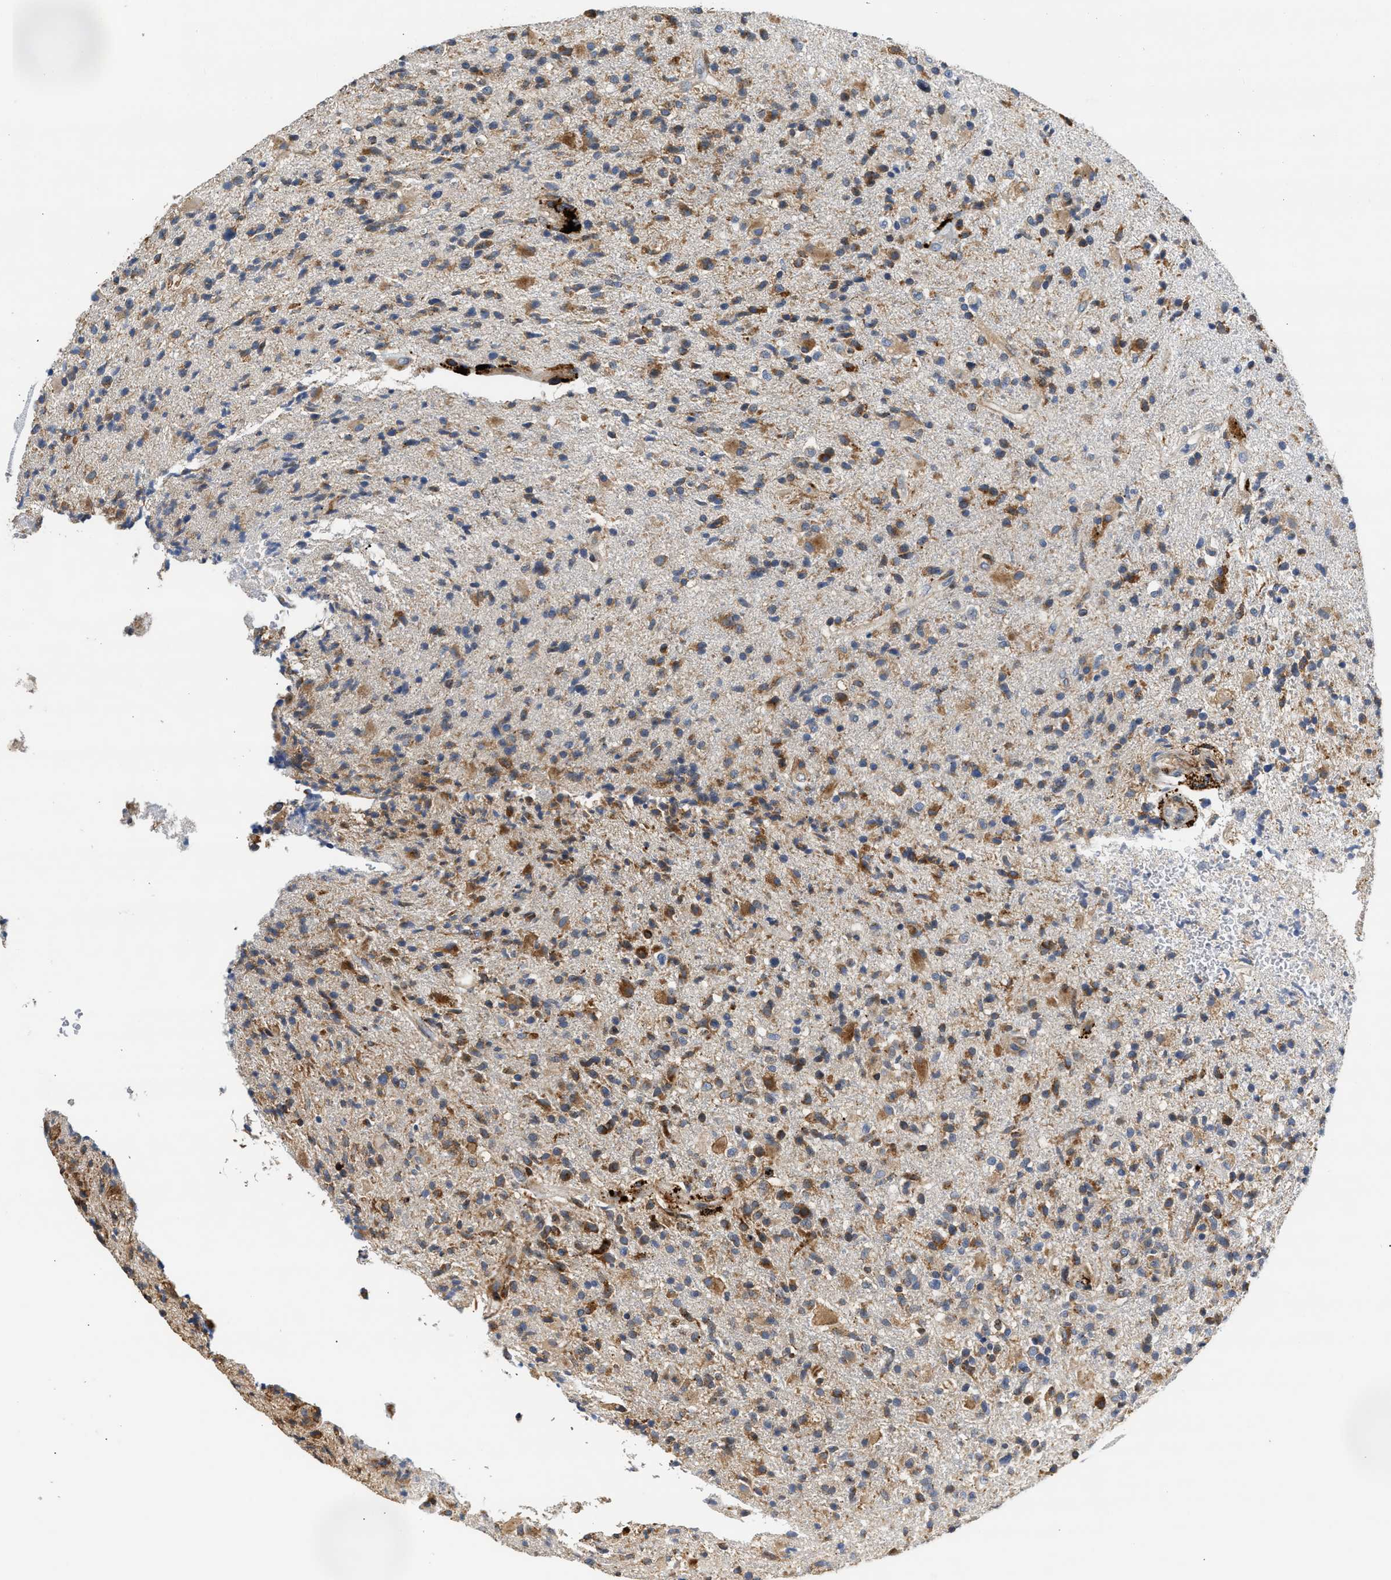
{"staining": {"intensity": "moderate", "quantity": ">75%", "location": "cytoplasmic/membranous"}, "tissue": "glioma", "cell_type": "Tumor cells", "image_type": "cancer", "snomed": [{"axis": "morphology", "description": "Glioma, malignant, High grade"}, {"axis": "topography", "description": "Brain"}], "caption": "Human glioma stained with a protein marker shows moderate staining in tumor cells.", "gene": "AMZ1", "patient": {"sex": "male", "age": 72}}